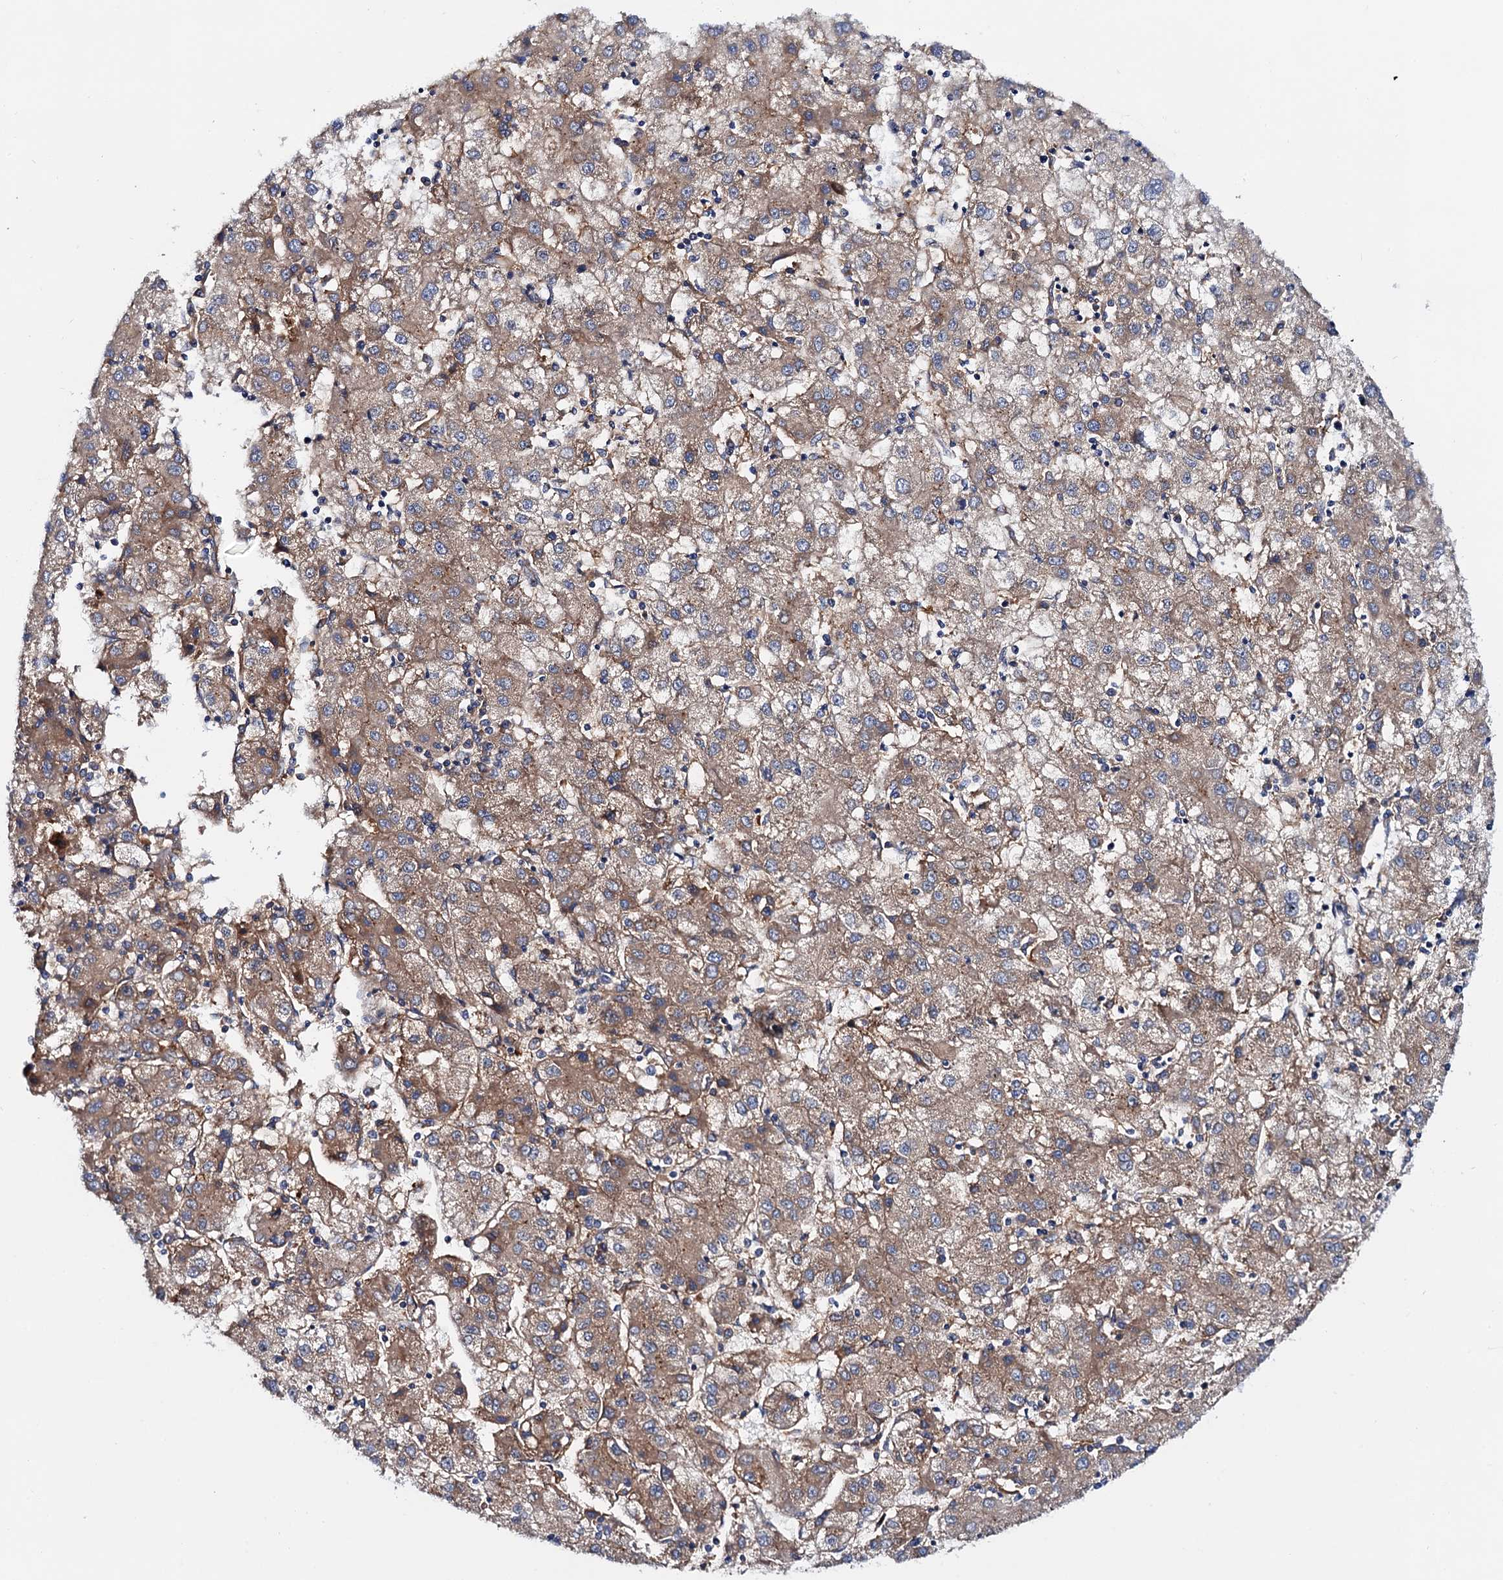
{"staining": {"intensity": "moderate", "quantity": "25%-75%", "location": "cytoplasmic/membranous"}, "tissue": "liver cancer", "cell_type": "Tumor cells", "image_type": "cancer", "snomed": [{"axis": "morphology", "description": "Carcinoma, Hepatocellular, NOS"}, {"axis": "topography", "description": "Liver"}], "caption": "The immunohistochemical stain shows moderate cytoplasmic/membranous positivity in tumor cells of liver cancer tissue.", "gene": "MRPL48", "patient": {"sex": "male", "age": 72}}